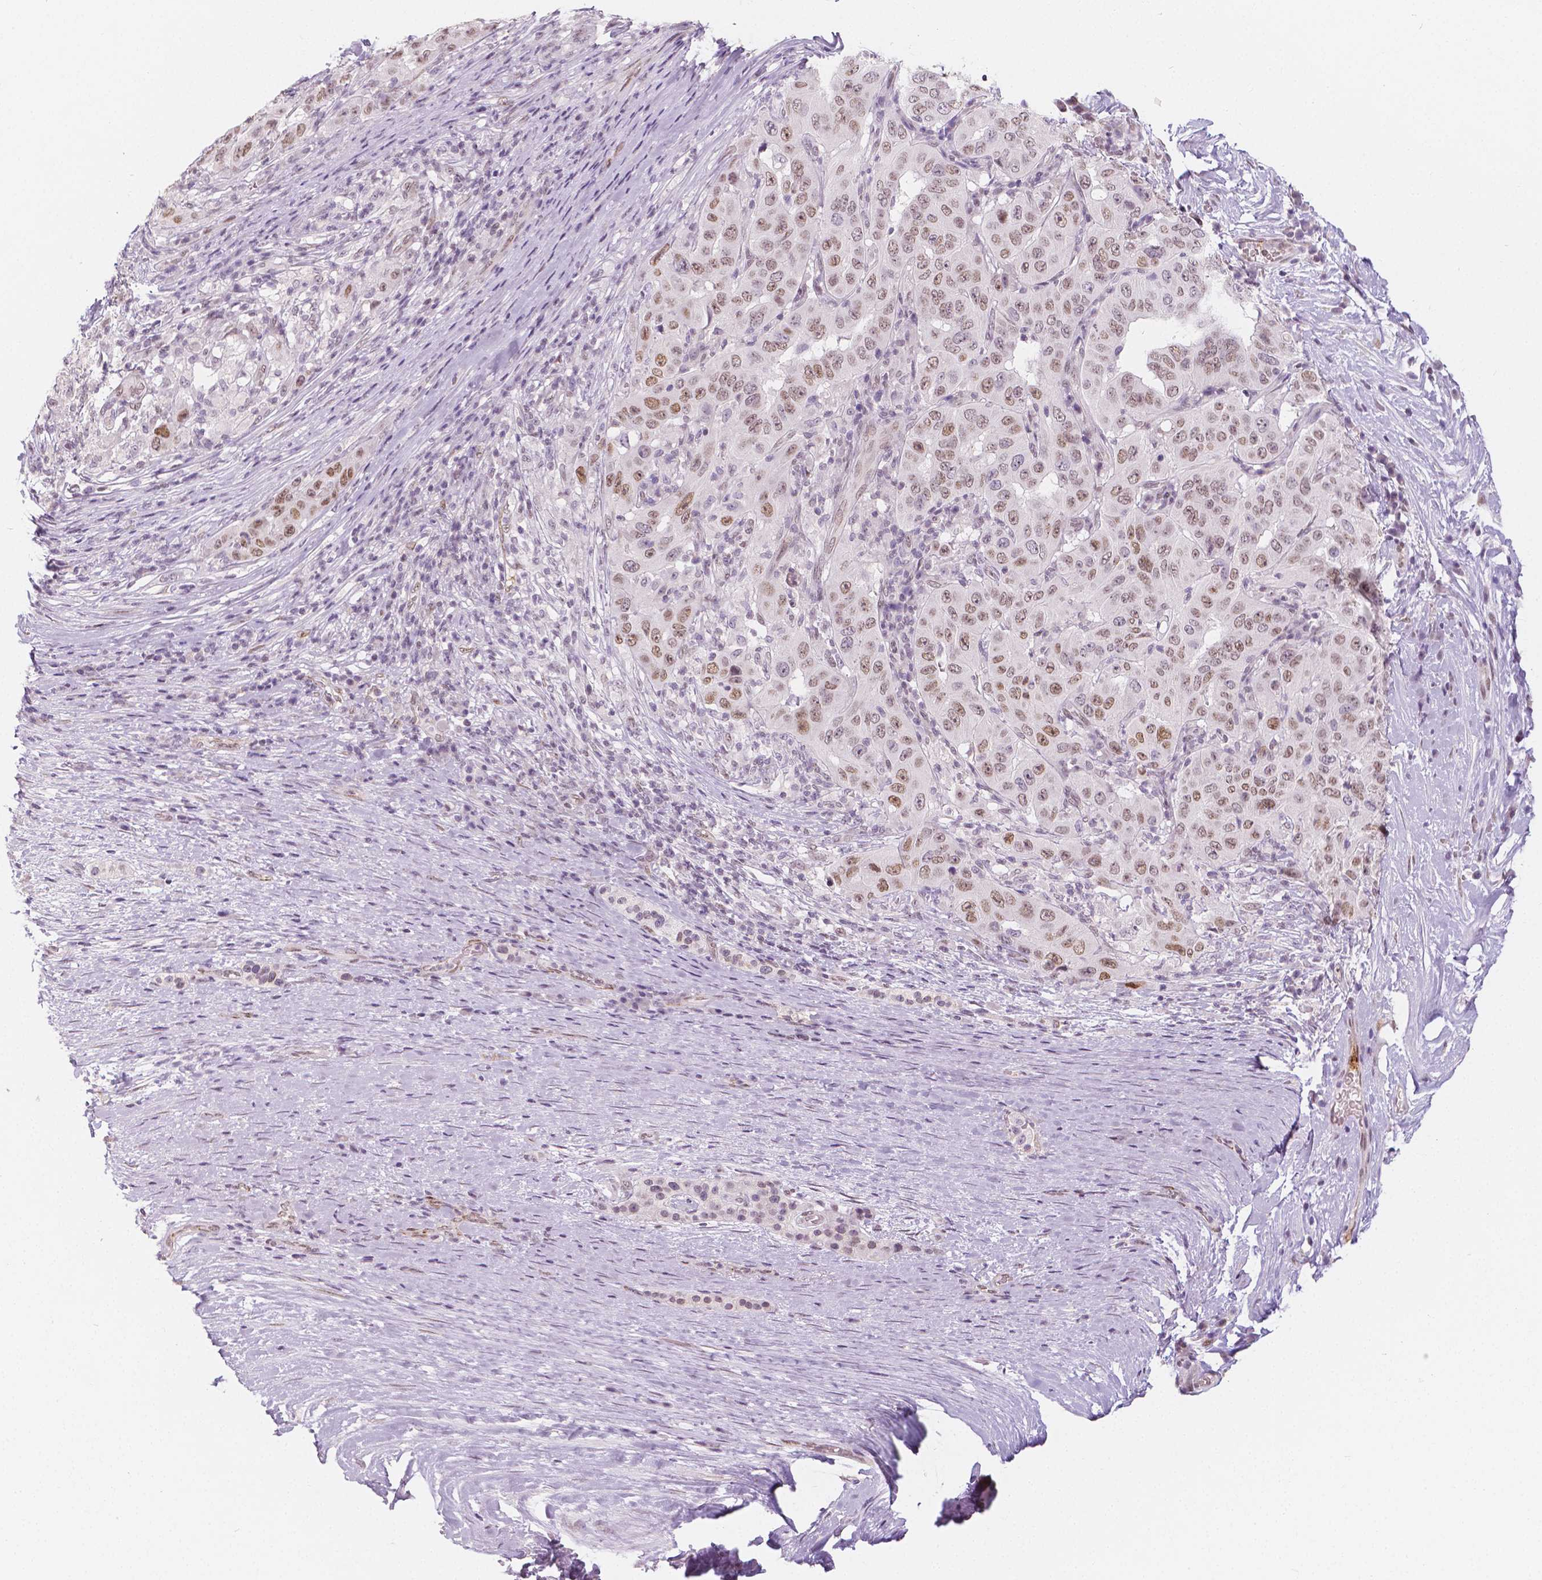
{"staining": {"intensity": "moderate", "quantity": "25%-75%", "location": "nuclear"}, "tissue": "pancreatic cancer", "cell_type": "Tumor cells", "image_type": "cancer", "snomed": [{"axis": "morphology", "description": "Adenocarcinoma, NOS"}, {"axis": "topography", "description": "Pancreas"}], "caption": "This photomicrograph displays pancreatic cancer stained with IHC to label a protein in brown. The nuclear of tumor cells show moderate positivity for the protein. Nuclei are counter-stained blue.", "gene": "KDM5B", "patient": {"sex": "male", "age": 63}}